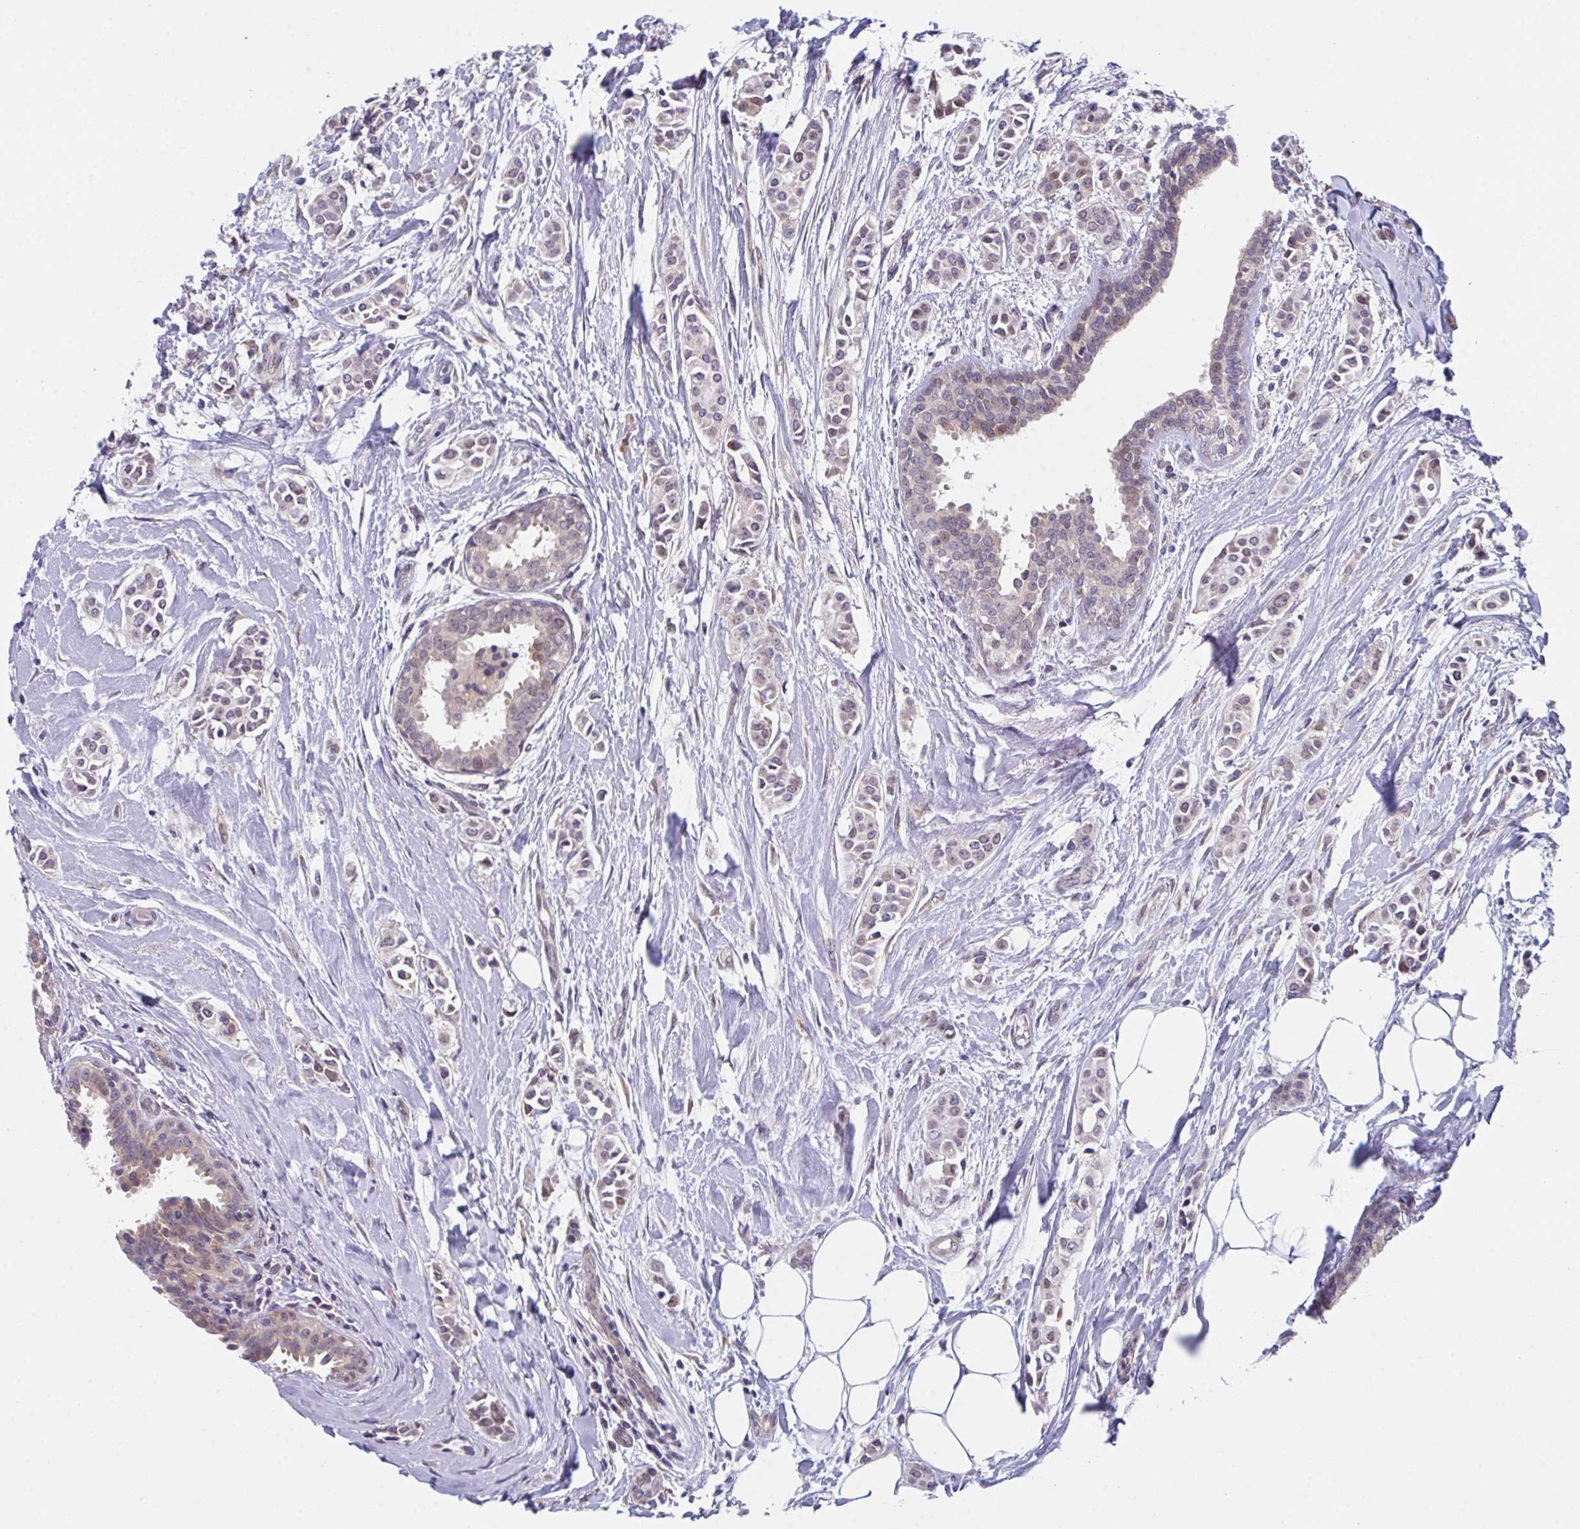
{"staining": {"intensity": "moderate", "quantity": "25%-75%", "location": "cytoplasmic/membranous,nuclear"}, "tissue": "breast cancer", "cell_type": "Tumor cells", "image_type": "cancer", "snomed": [{"axis": "morphology", "description": "Duct carcinoma"}, {"axis": "topography", "description": "Breast"}], "caption": "Protein staining reveals moderate cytoplasmic/membranous and nuclear staining in approximately 25%-75% of tumor cells in breast cancer (invasive ductal carcinoma).", "gene": "RBM18", "patient": {"sex": "female", "age": 64}}